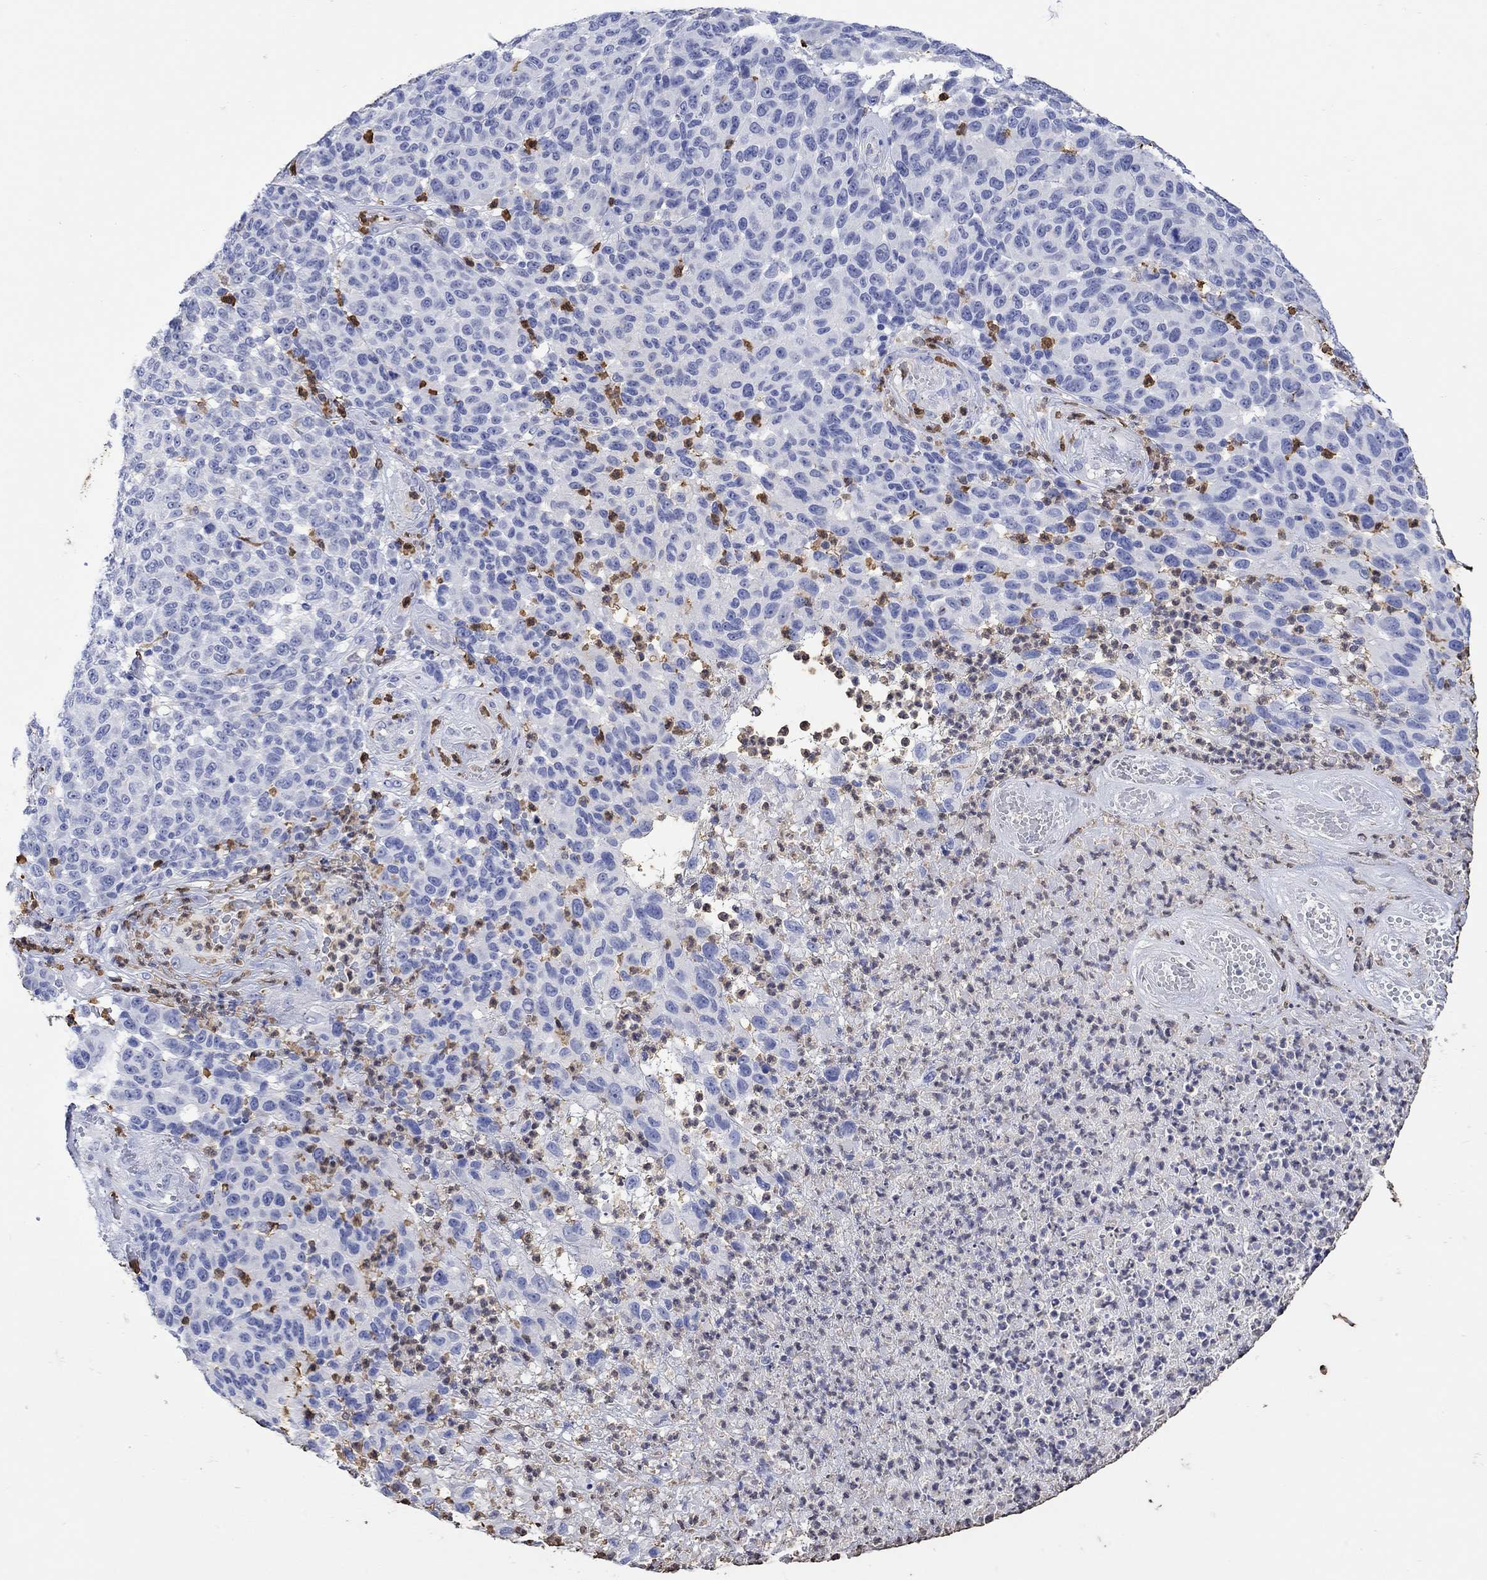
{"staining": {"intensity": "negative", "quantity": "none", "location": "none"}, "tissue": "melanoma", "cell_type": "Tumor cells", "image_type": "cancer", "snomed": [{"axis": "morphology", "description": "Malignant melanoma, NOS"}, {"axis": "topography", "description": "Skin"}], "caption": "The histopathology image reveals no significant expression in tumor cells of melanoma.", "gene": "LINGO3", "patient": {"sex": "male", "age": 59}}